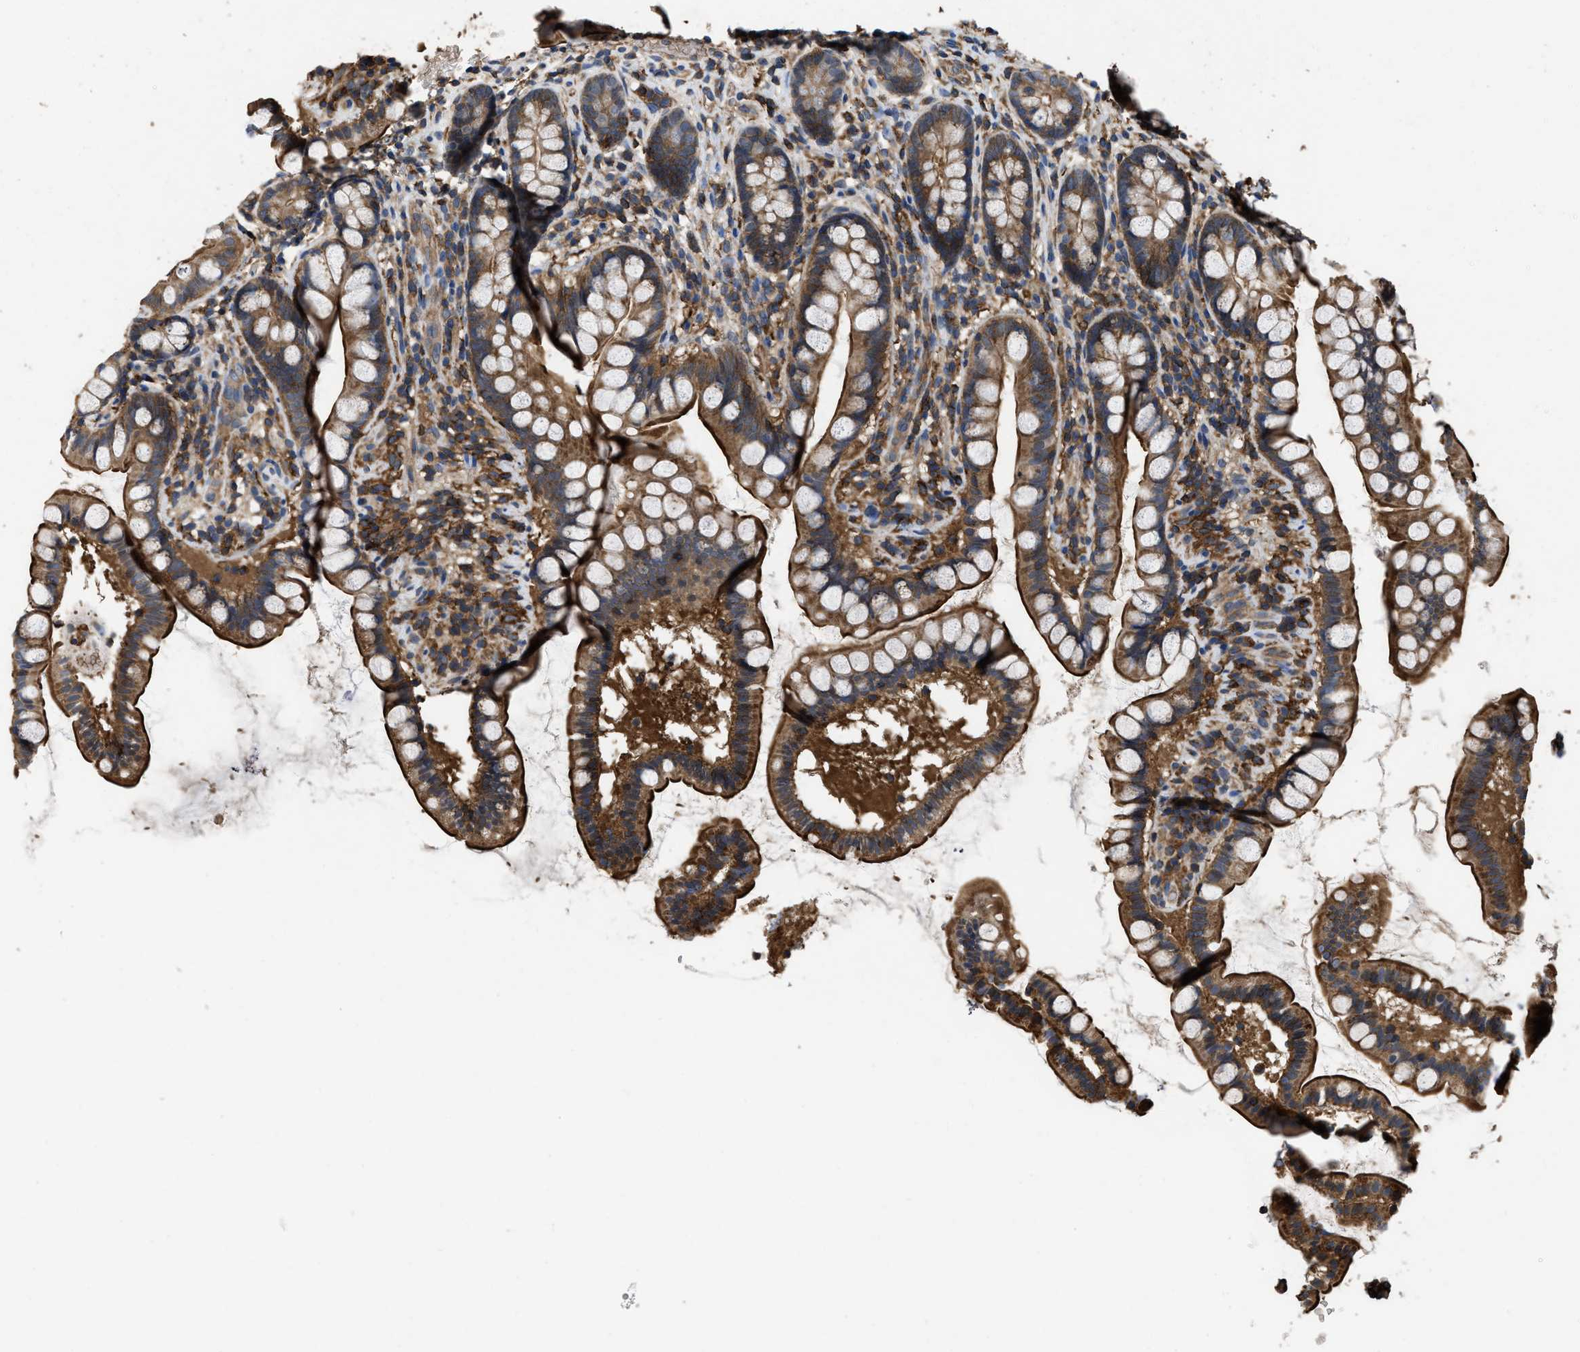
{"staining": {"intensity": "strong", "quantity": ">75%", "location": "cytoplasmic/membranous"}, "tissue": "small intestine", "cell_type": "Glandular cells", "image_type": "normal", "snomed": [{"axis": "morphology", "description": "Normal tissue, NOS"}, {"axis": "topography", "description": "Small intestine"}], "caption": "A high-resolution image shows immunohistochemistry (IHC) staining of unremarkable small intestine, which demonstrates strong cytoplasmic/membranous positivity in approximately >75% of glandular cells.", "gene": "LINGO2", "patient": {"sex": "female", "age": 84}}